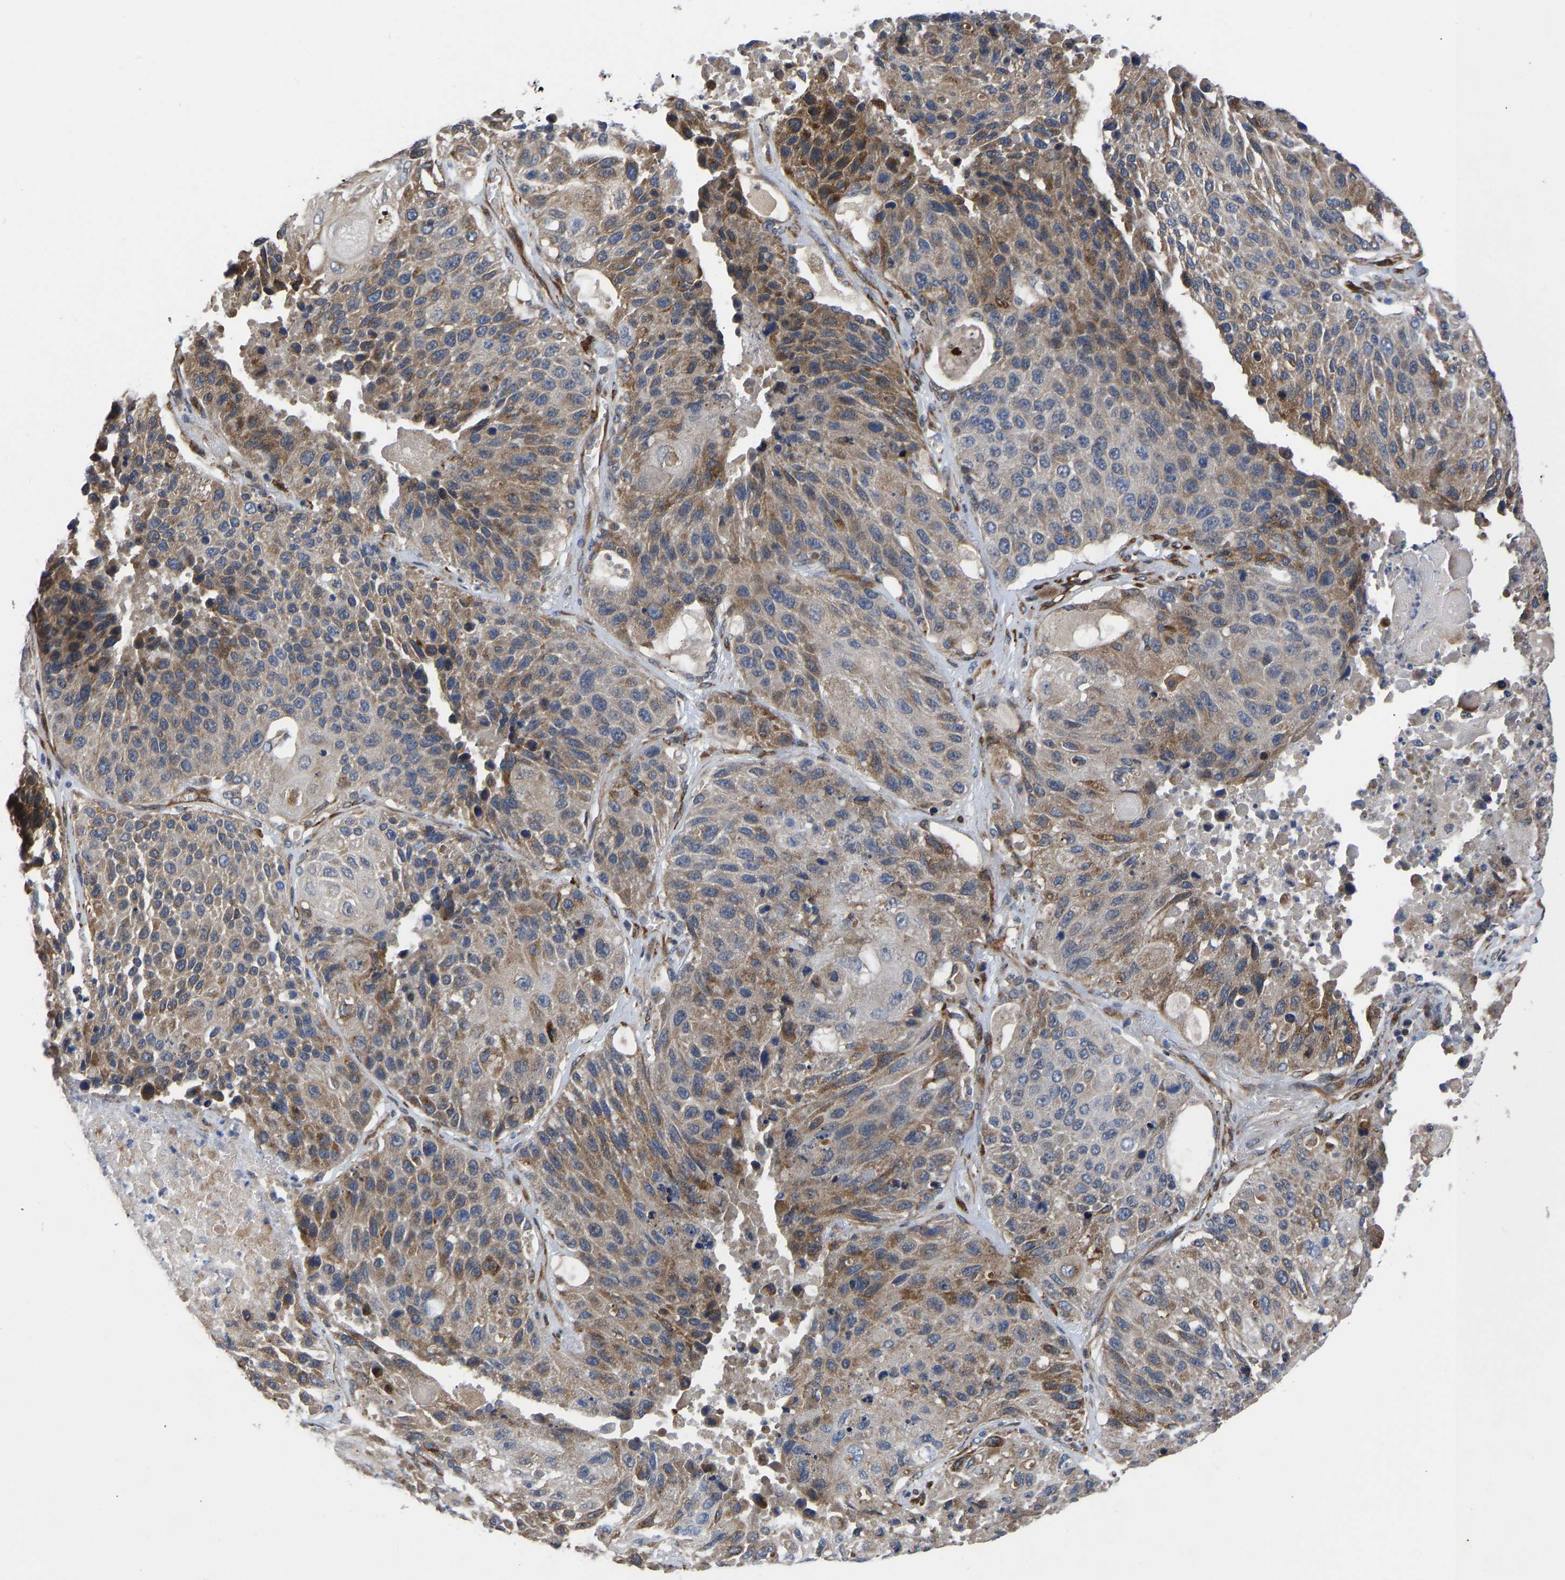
{"staining": {"intensity": "moderate", "quantity": "25%-75%", "location": "cytoplasmic/membranous"}, "tissue": "lung cancer", "cell_type": "Tumor cells", "image_type": "cancer", "snomed": [{"axis": "morphology", "description": "Squamous cell carcinoma, NOS"}, {"axis": "topography", "description": "Lung"}], "caption": "Immunohistochemical staining of lung cancer demonstrates medium levels of moderate cytoplasmic/membranous protein staining in about 25%-75% of tumor cells. The staining was performed using DAB, with brown indicating positive protein expression. Nuclei are stained blue with hematoxylin.", "gene": "FRRS1", "patient": {"sex": "male", "age": 61}}